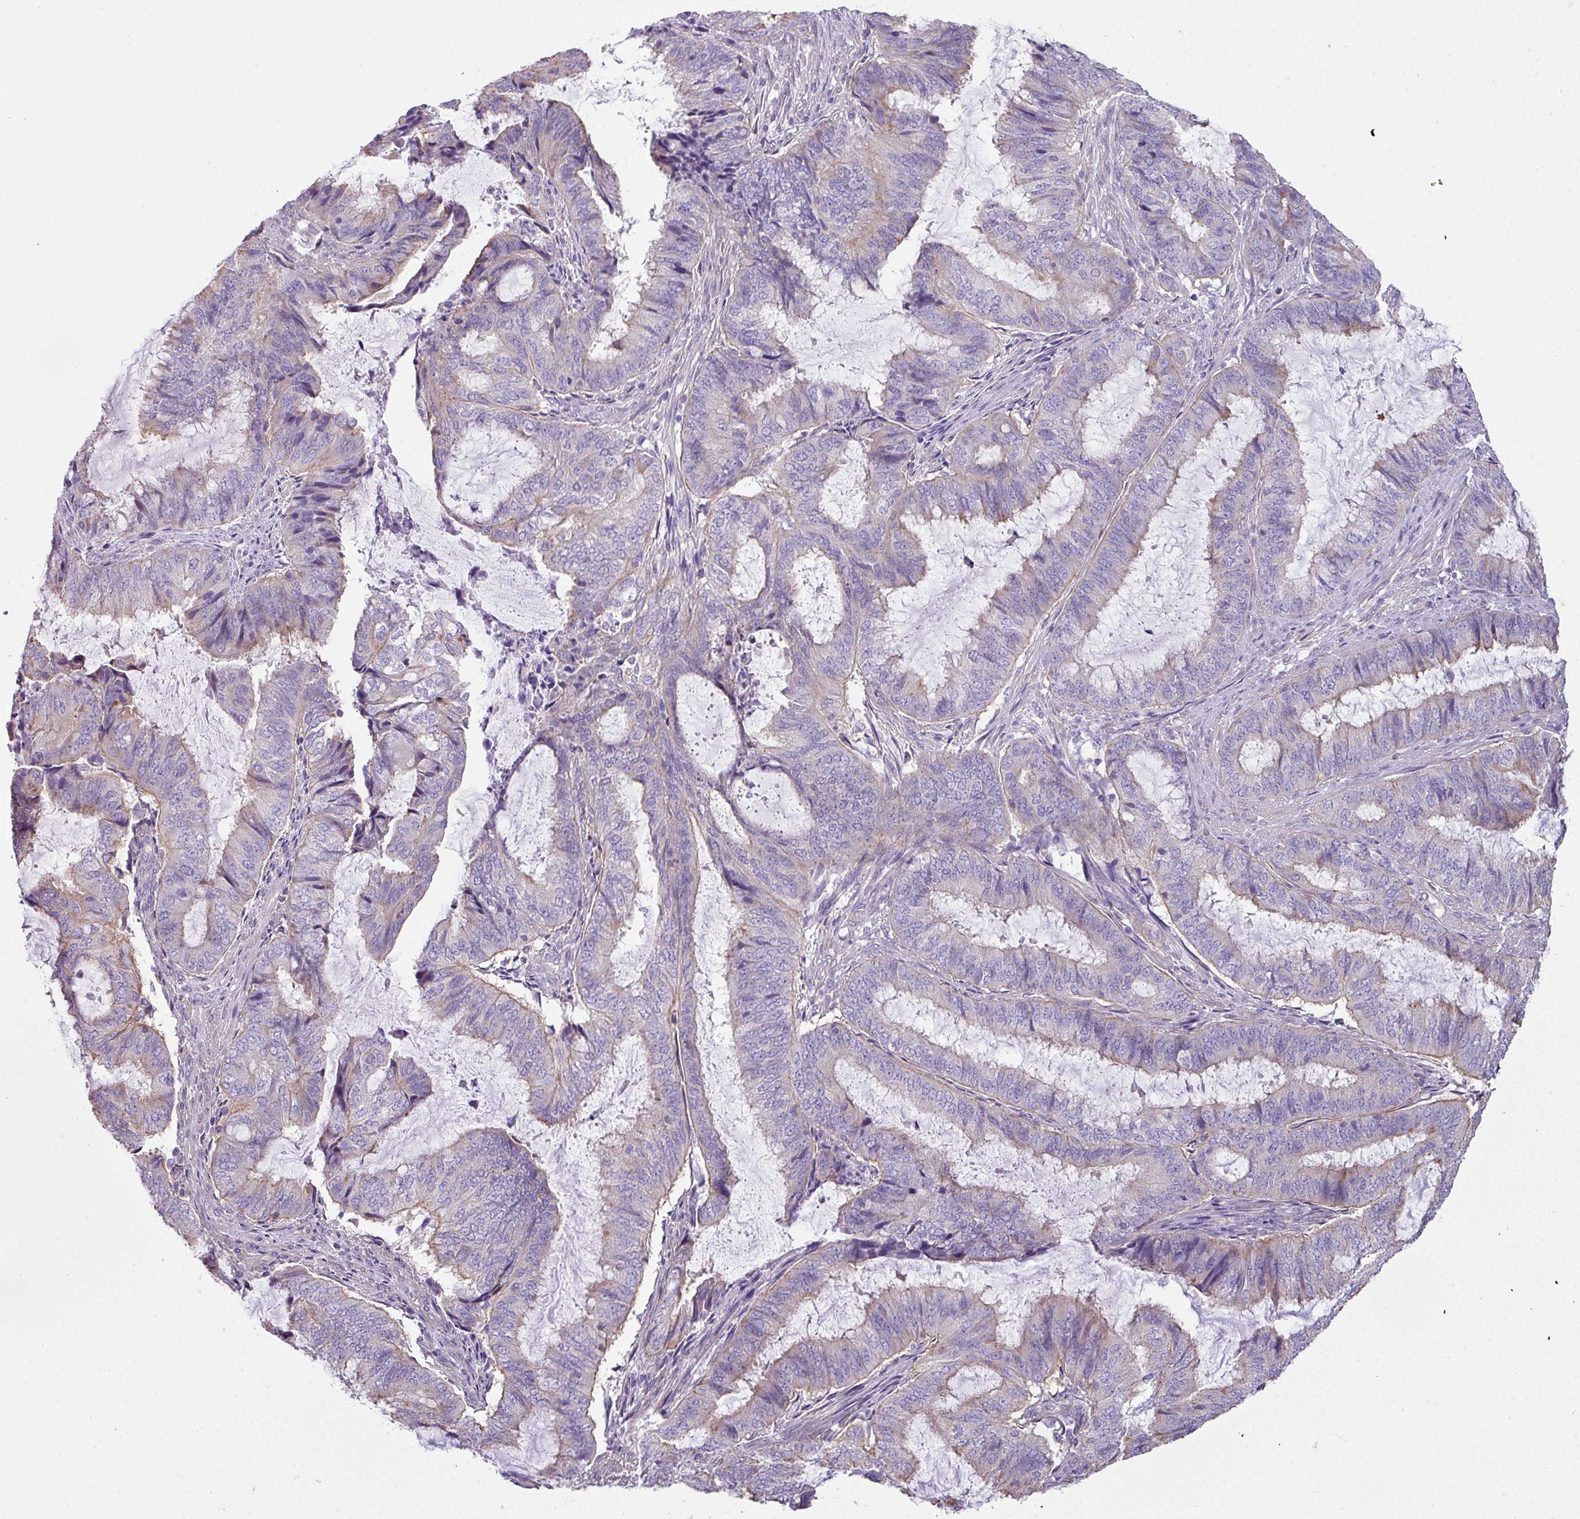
{"staining": {"intensity": "negative", "quantity": "none", "location": "none"}, "tissue": "endometrial cancer", "cell_type": "Tumor cells", "image_type": "cancer", "snomed": [{"axis": "morphology", "description": "Adenocarcinoma, NOS"}, {"axis": "topography", "description": "Endometrium"}], "caption": "Endometrial cancer (adenocarcinoma) was stained to show a protein in brown. There is no significant staining in tumor cells.", "gene": "PALS2", "patient": {"sex": "female", "age": 51}}